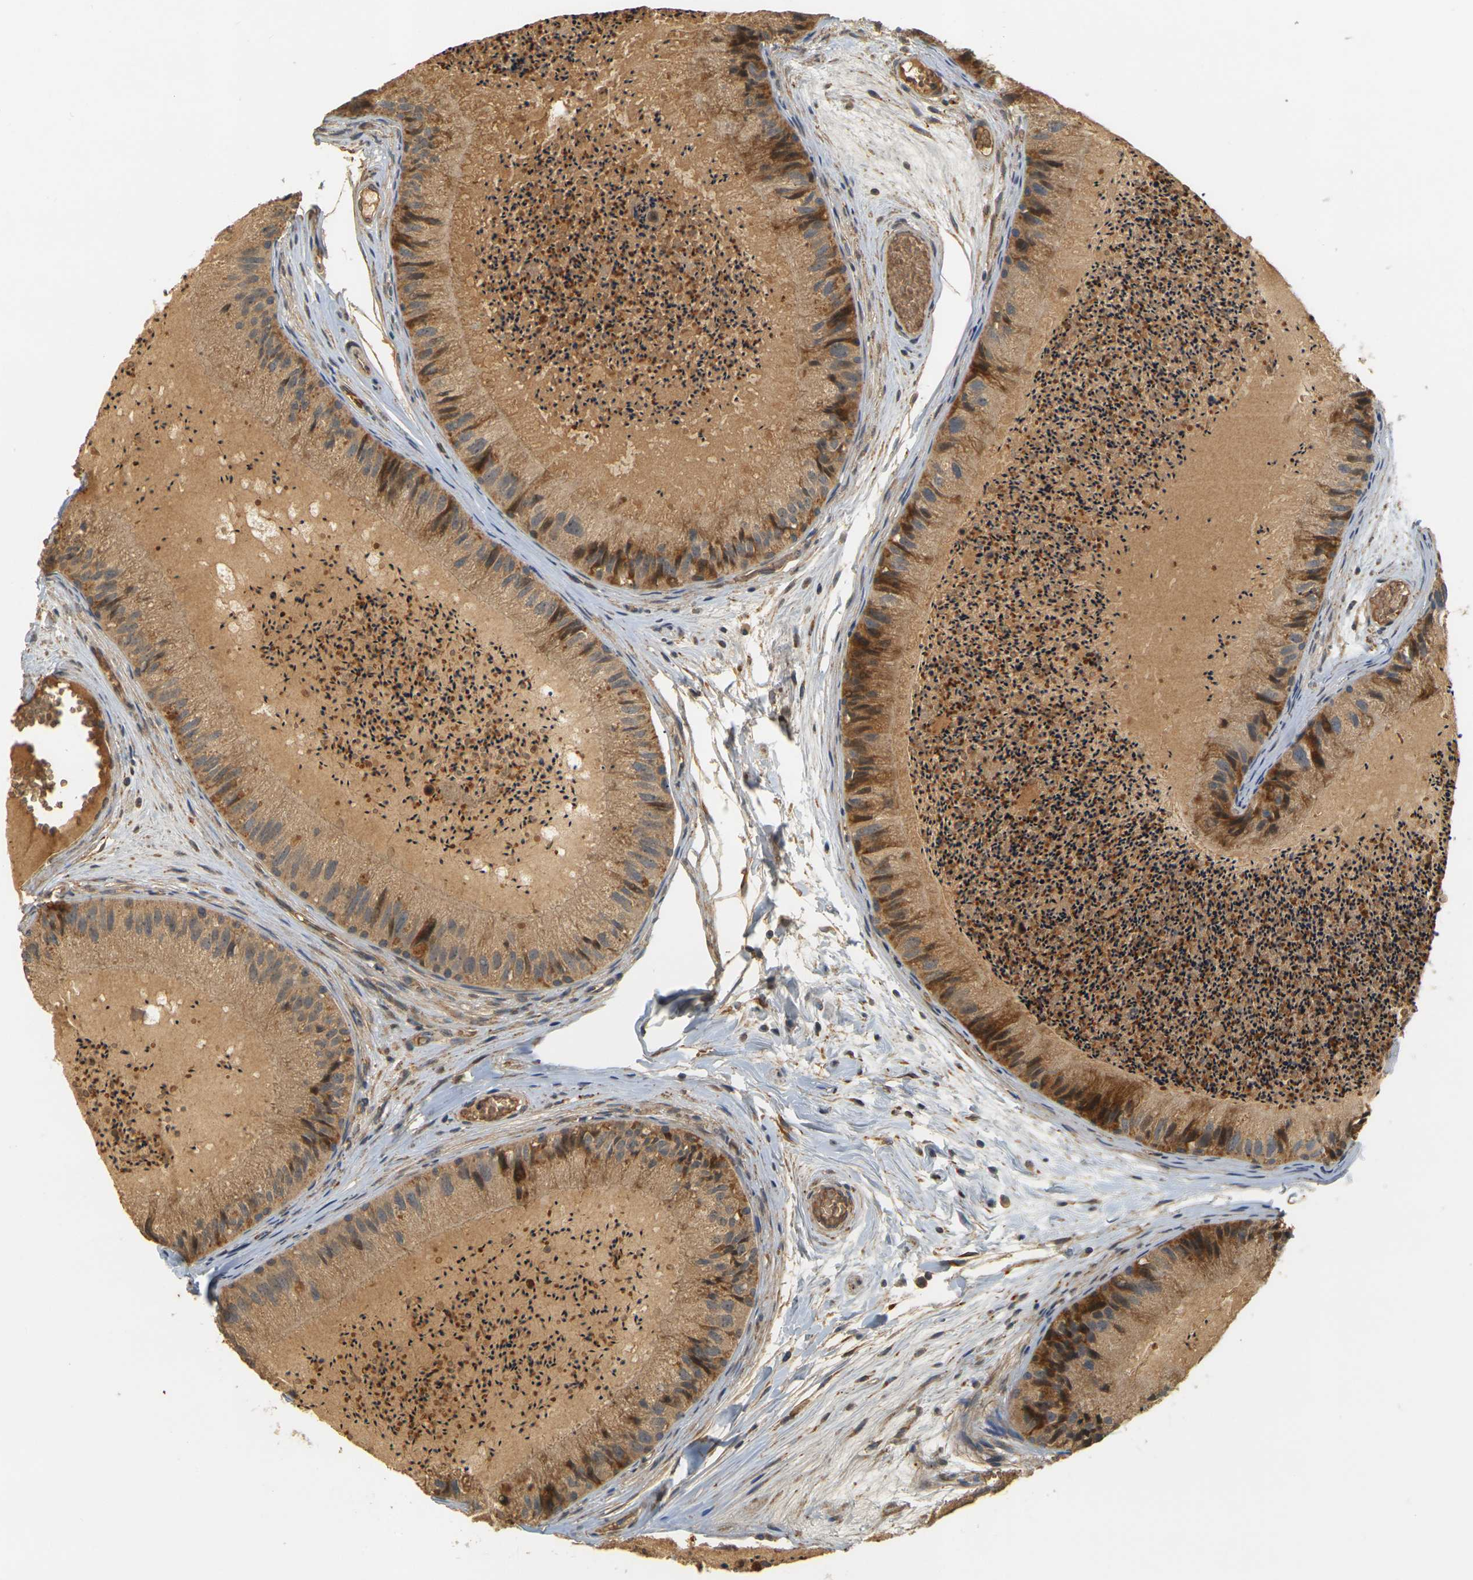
{"staining": {"intensity": "moderate", "quantity": ">75%", "location": "cytoplasmic/membranous"}, "tissue": "epididymis", "cell_type": "Glandular cells", "image_type": "normal", "snomed": [{"axis": "morphology", "description": "Normal tissue, NOS"}, {"axis": "topography", "description": "Epididymis"}], "caption": "Protein expression analysis of benign human epididymis reveals moderate cytoplasmic/membranous expression in approximately >75% of glandular cells.", "gene": "MEGF9", "patient": {"sex": "male", "age": 31}}